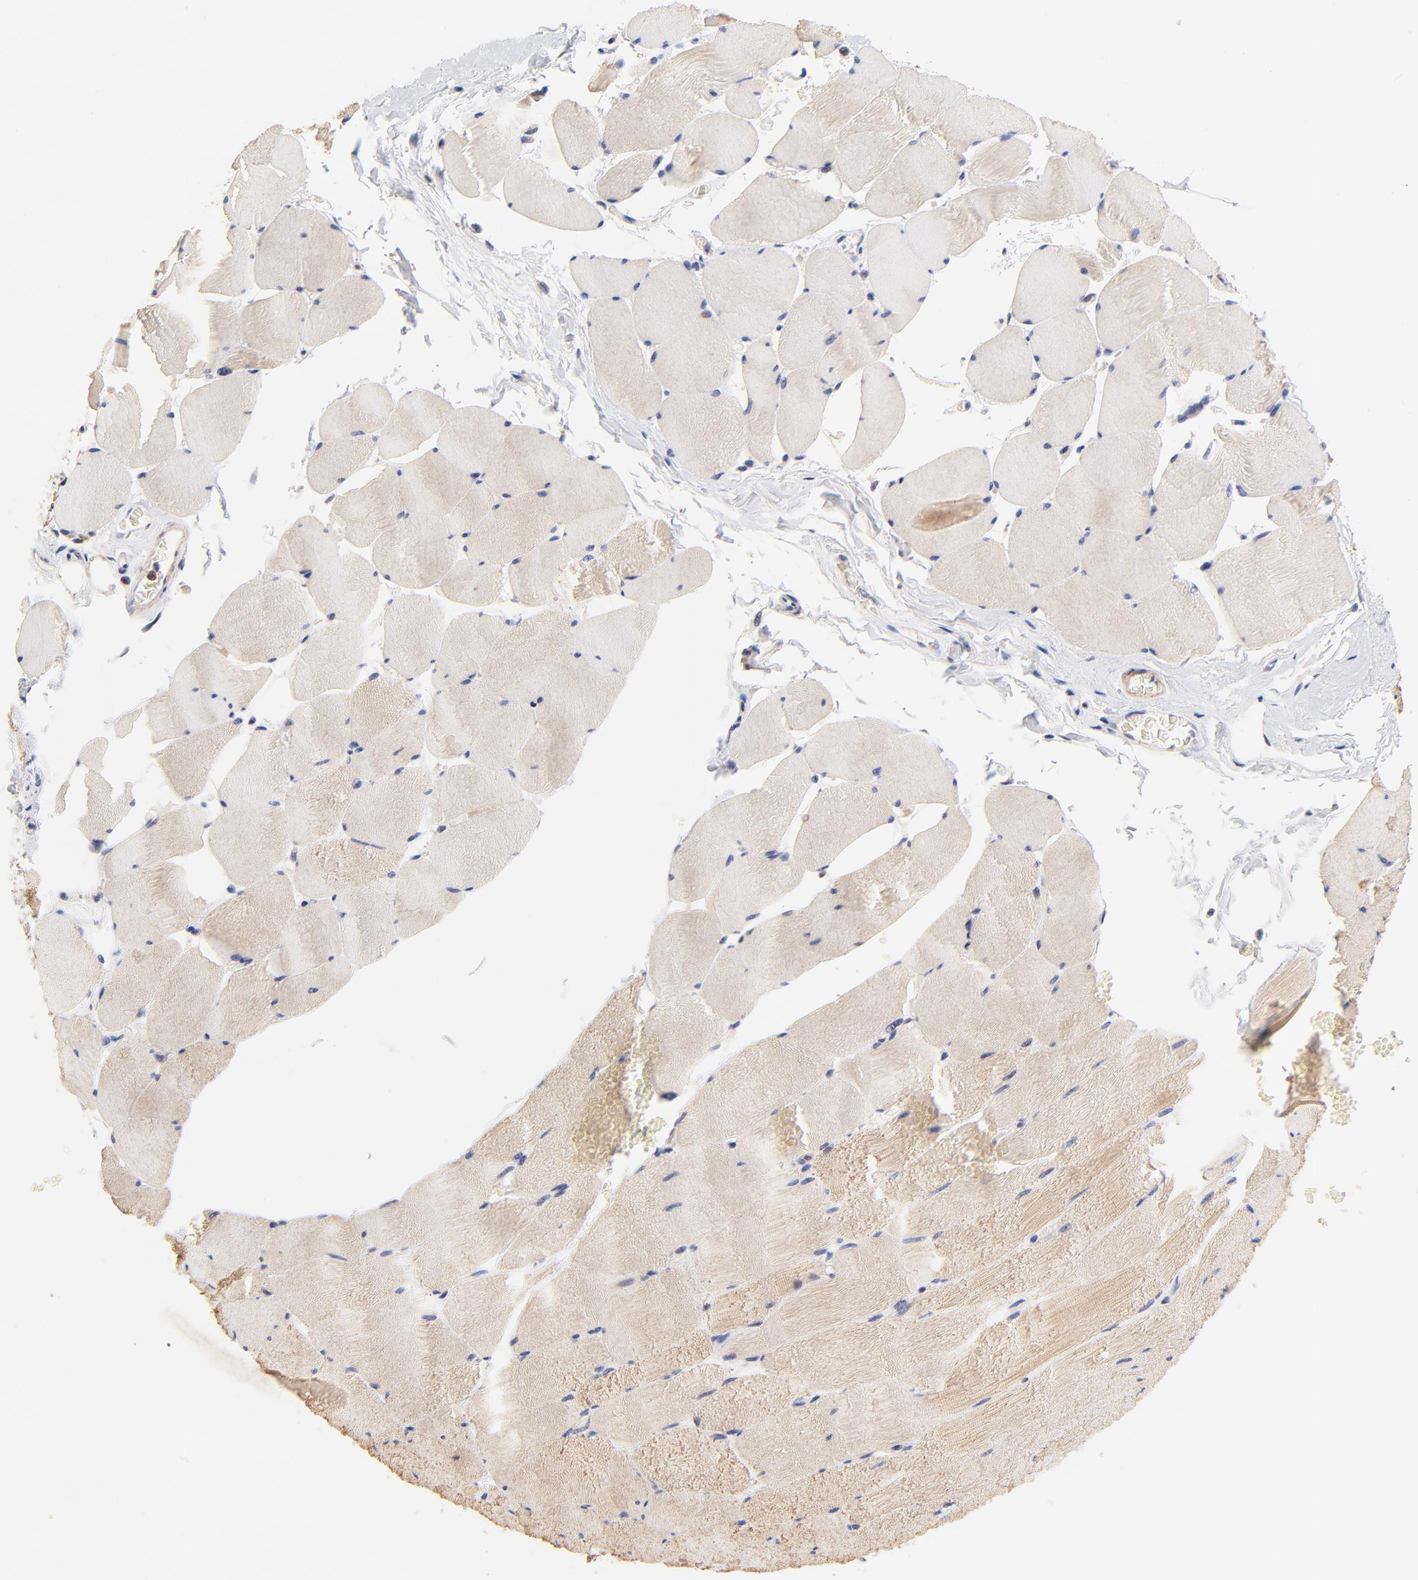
{"staining": {"intensity": "weak", "quantity": "25%-75%", "location": "cytoplasmic/membranous"}, "tissue": "skeletal muscle", "cell_type": "Myocytes", "image_type": "normal", "snomed": [{"axis": "morphology", "description": "Normal tissue, NOS"}, {"axis": "topography", "description": "Skeletal muscle"}], "caption": "Protein positivity by IHC demonstrates weak cytoplasmic/membranous staining in approximately 25%-75% of myocytes in unremarkable skeletal muscle.", "gene": "TXNL1", "patient": {"sex": "male", "age": 62}}